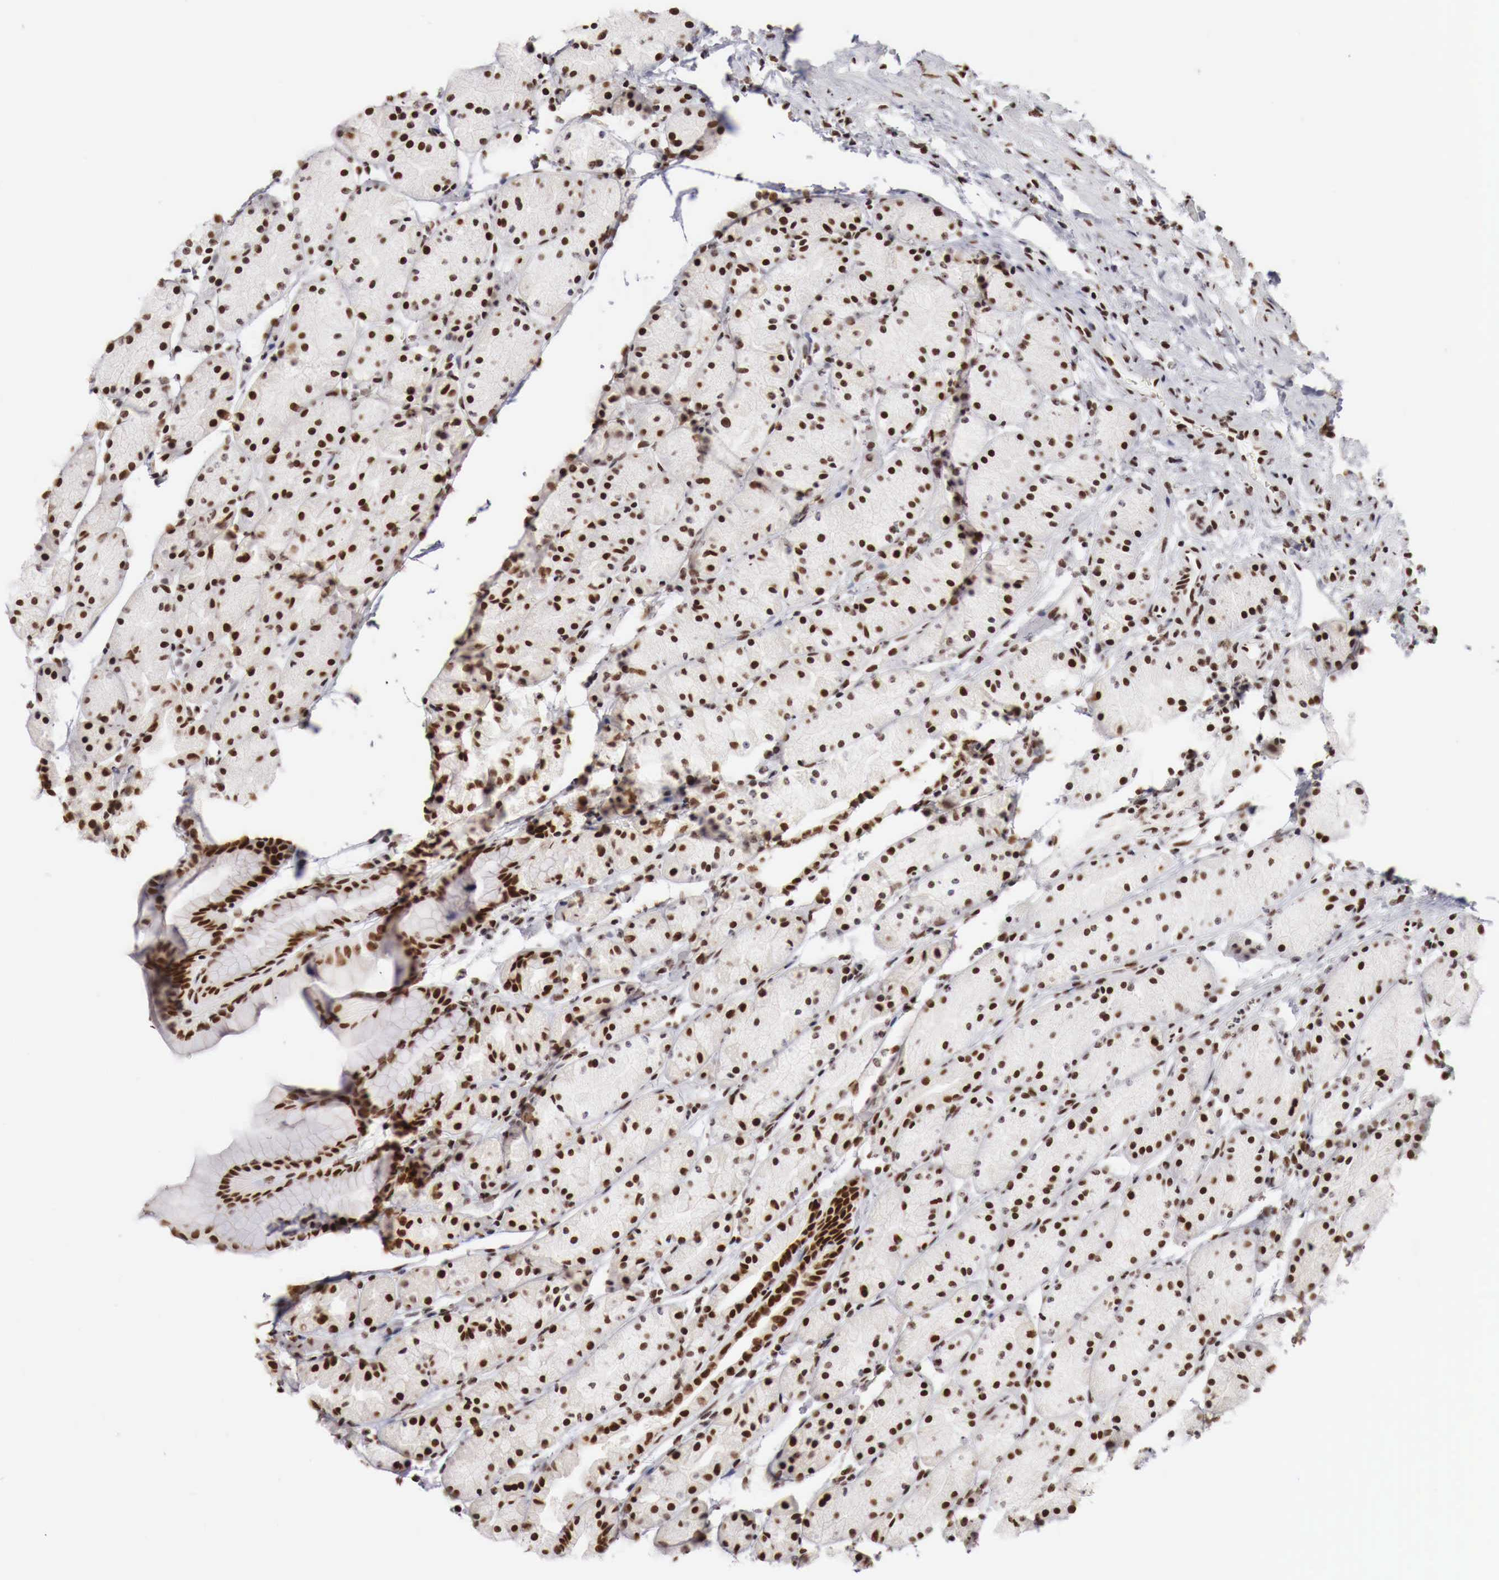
{"staining": {"intensity": "strong", "quantity": ">75%", "location": "nuclear"}, "tissue": "stomach", "cell_type": "Glandular cells", "image_type": "normal", "snomed": [{"axis": "morphology", "description": "Adenocarcinoma, NOS"}, {"axis": "topography", "description": "Stomach, upper"}], "caption": "Immunohistochemical staining of unremarkable stomach reveals strong nuclear protein staining in approximately >75% of glandular cells.", "gene": "PHF14", "patient": {"sex": "male", "age": 47}}